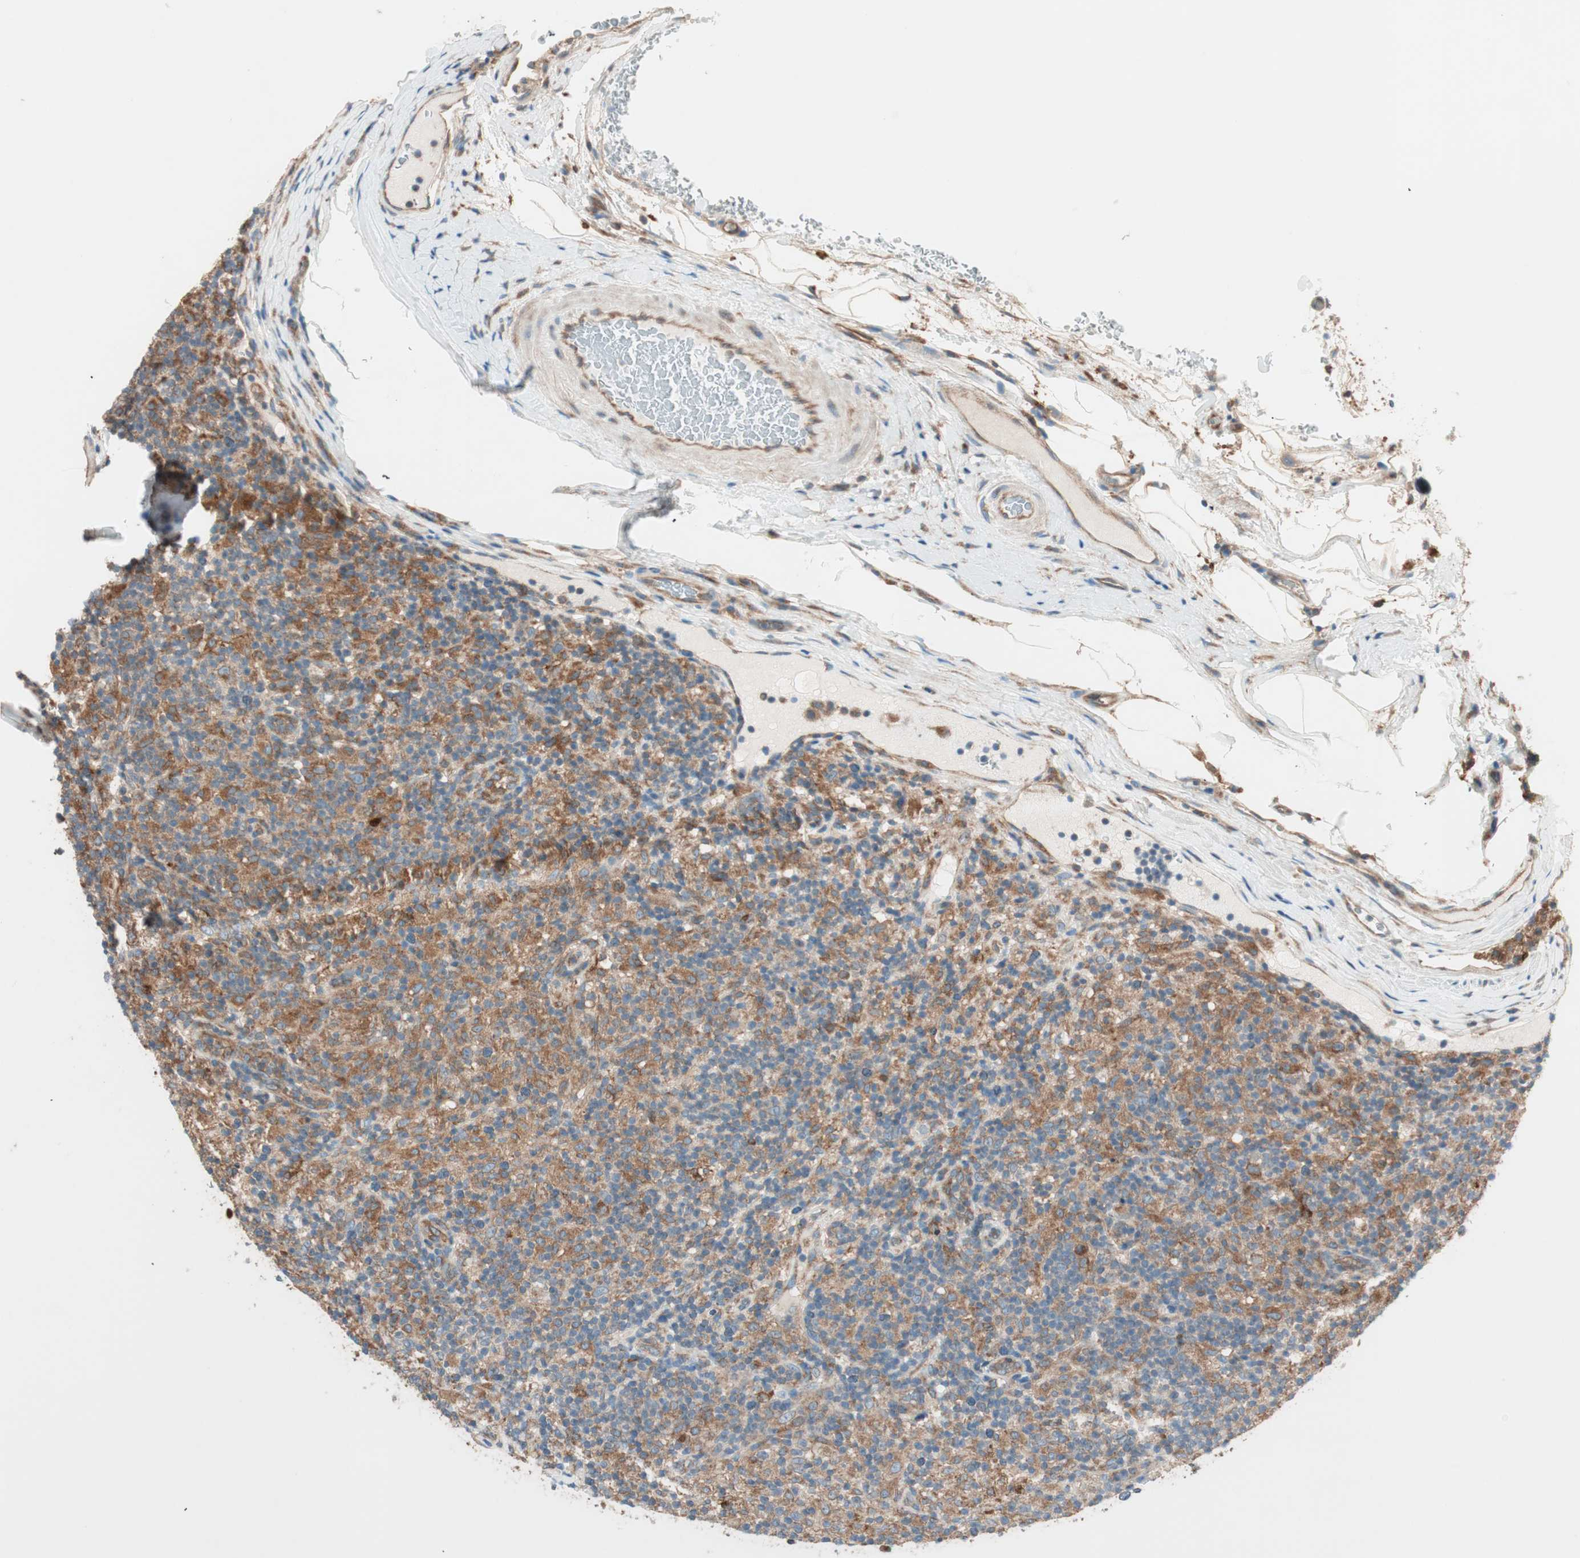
{"staining": {"intensity": "moderate", "quantity": "25%-75%", "location": "cytoplasmic/membranous"}, "tissue": "lymphoma", "cell_type": "Tumor cells", "image_type": "cancer", "snomed": [{"axis": "morphology", "description": "Hodgkin's disease, NOS"}, {"axis": "topography", "description": "Lymph node"}], "caption": "Lymphoma tissue displays moderate cytoplasmic/membranous staining in approximately 25%-75% of tumor cells (Brightfield microscopy of DAB IHC at high magnification).", "gene": "RAB5A", "patient": {"sex": "male", "age": 70}}